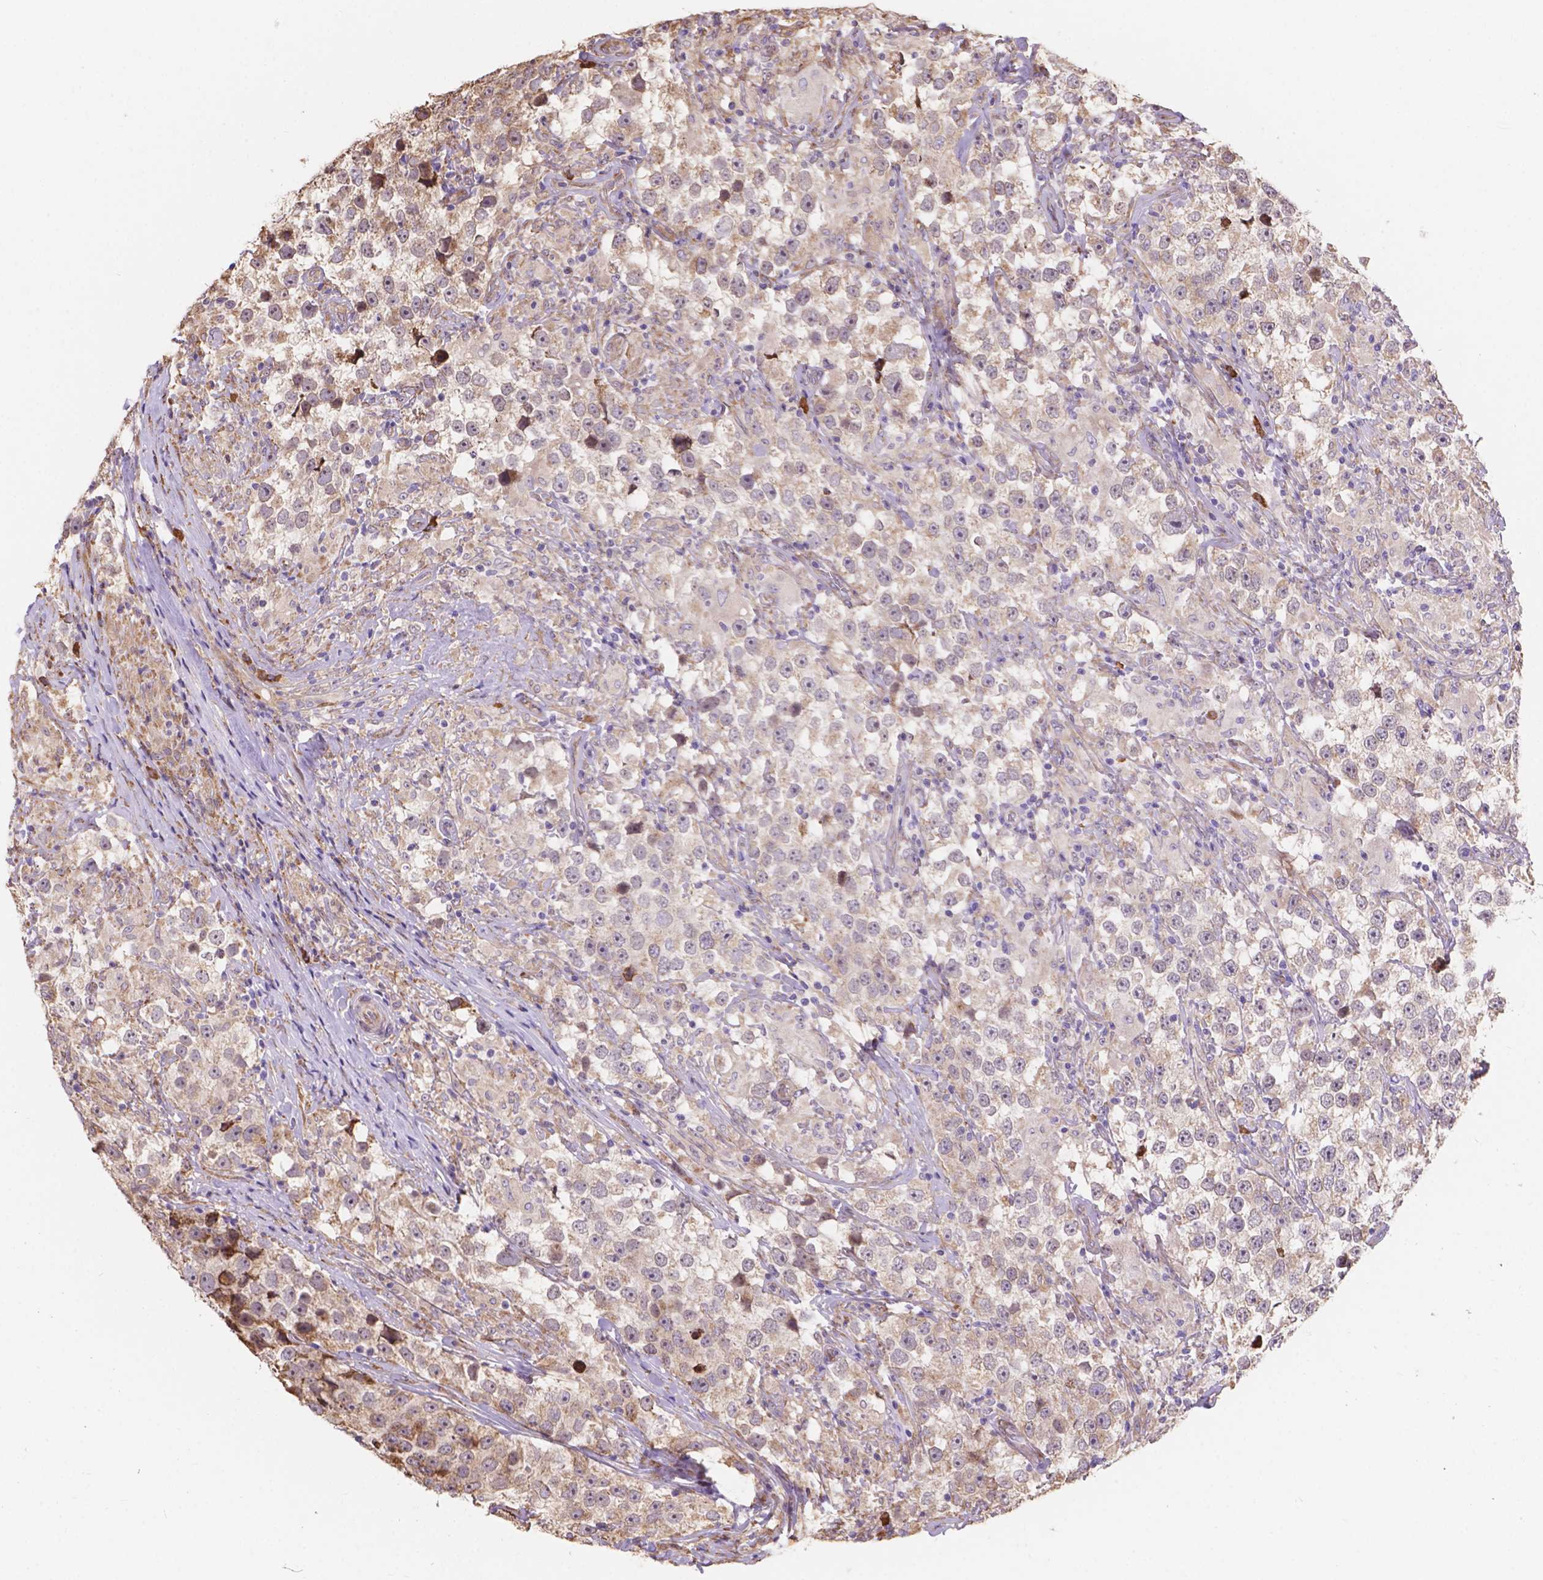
{"staining": {"intensity": "weak", "quantity": "<25%", "location": "cytoplasmic/membranous"}, "tissue": "testis cancer", "cell_type": "Tumor cells", "image_type": "cancer", "snomed": [{"axis": "morphology", "description": "Seminoma, NOS"}, {"axis": "topography", "description": "Testis"}], "caption": "This is an immunohistochemistry (IHC) photomicrograph of human testis cancer (seminoma). There is no positivity in tumor cells.", "gene": "IPO11", "patient": {"sex": "male", "age": 46}}